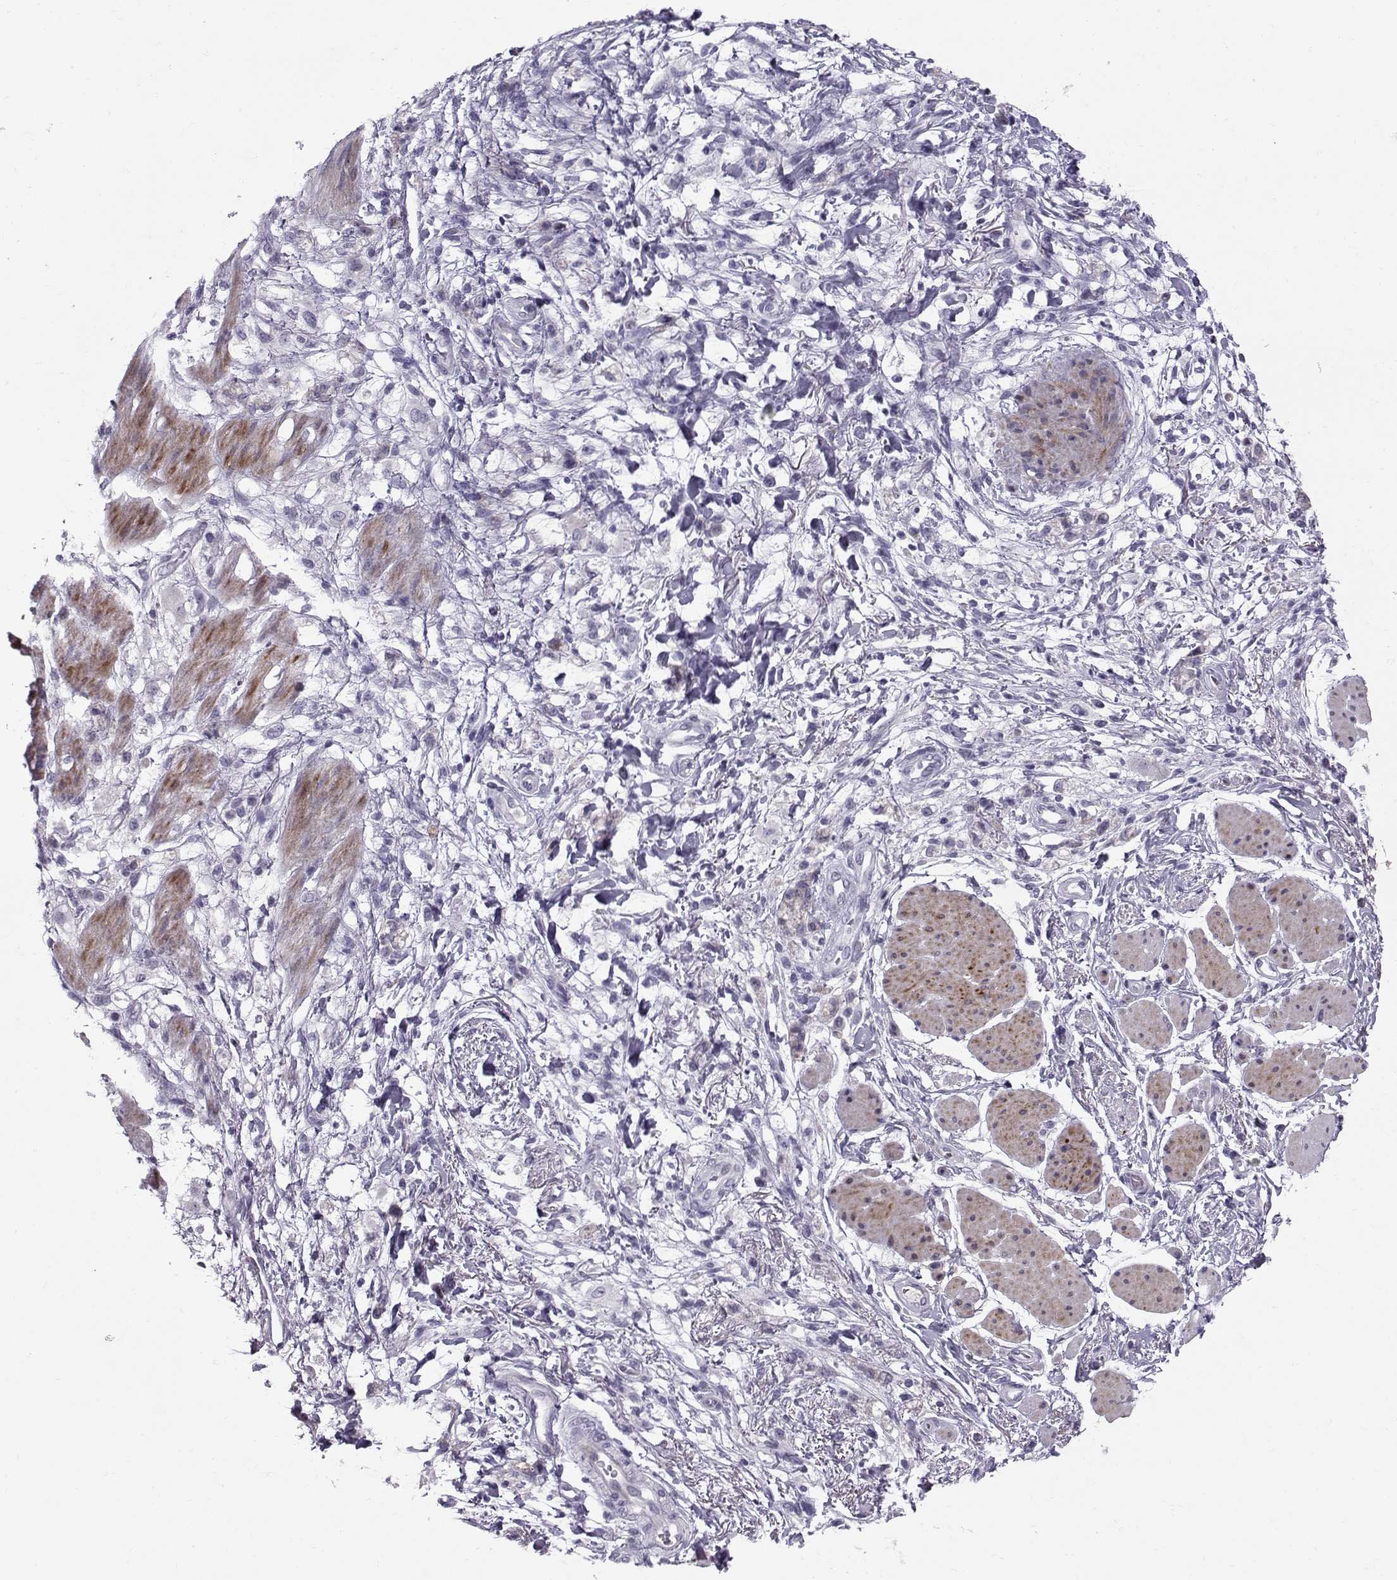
{"staining": {"intensity": "negative", "quantity": "none", "location": "none"}, "tissue": "stomach cancer", "cell_type": "Tumor cells", "image_type": "cancer", "snomed": [{"axis": "morphology", "description": "Adenocarcinoma, NOS"}, {"axis": "topography", "description": "Stomach"}], "caption": "Tumor cells show no significant expression in adenocarcinoma (stomach).", "gene": "DMRT3", "patient": {"sex": "female", "age": 60}}